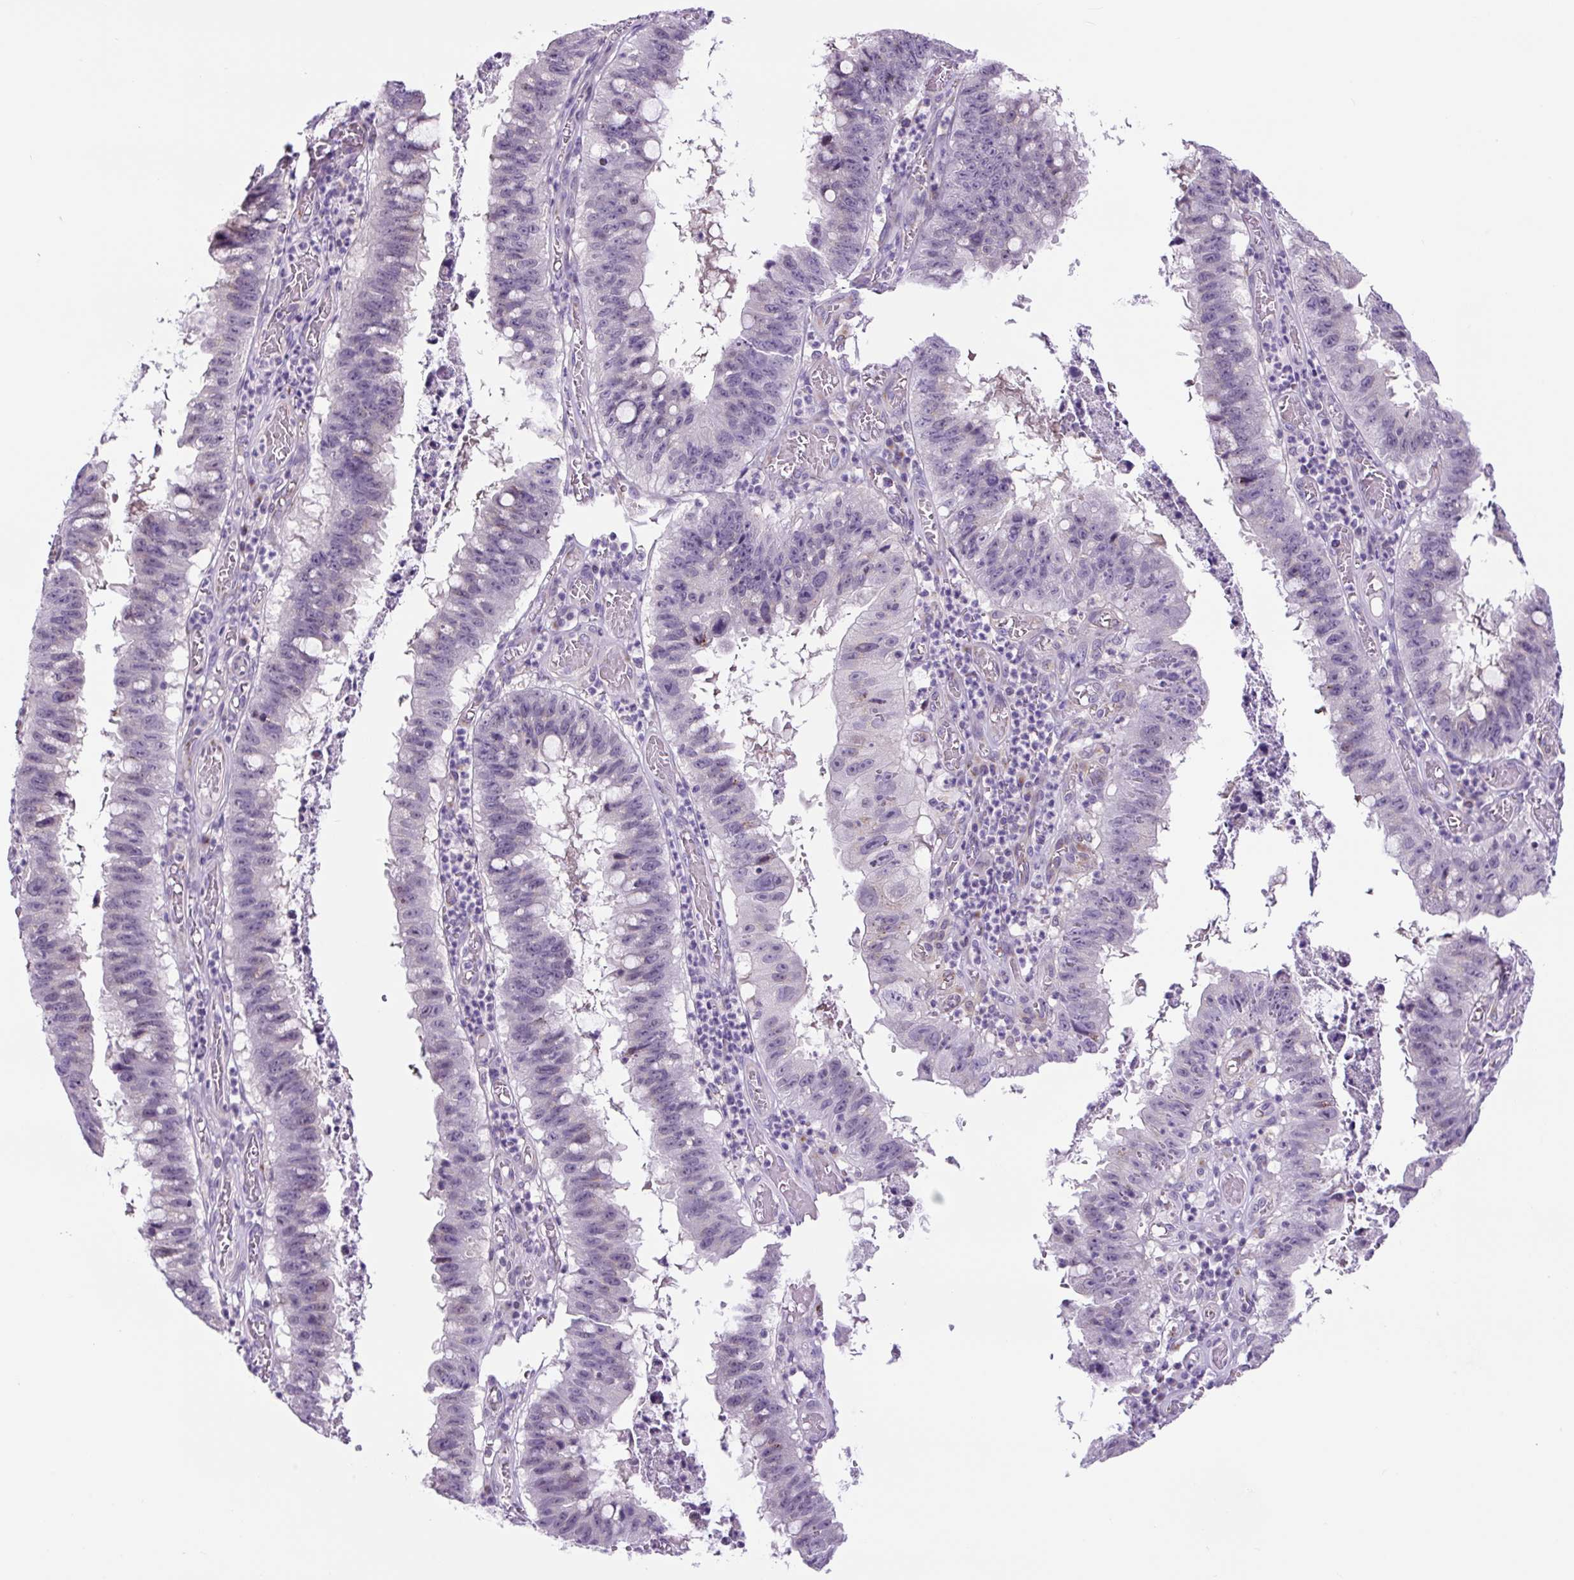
{"staining": {"intensity": "negative", "quantity": "none", "location": "none"}, "tissue": "stomach cancer", "cell_type": "Tumor cells", "image_type": "cancer", "snomed": [{"axis": "morphology", "description": "Adenocarcinoma, NOS"}, {"axis": "topography", "description": "Stomach"}], "caption": "Tumor cells show no significant protein staining in adenocarcinoma (stomach).", "gene": "GORASP1", "patient": {"sex": "male", "age": 59}}